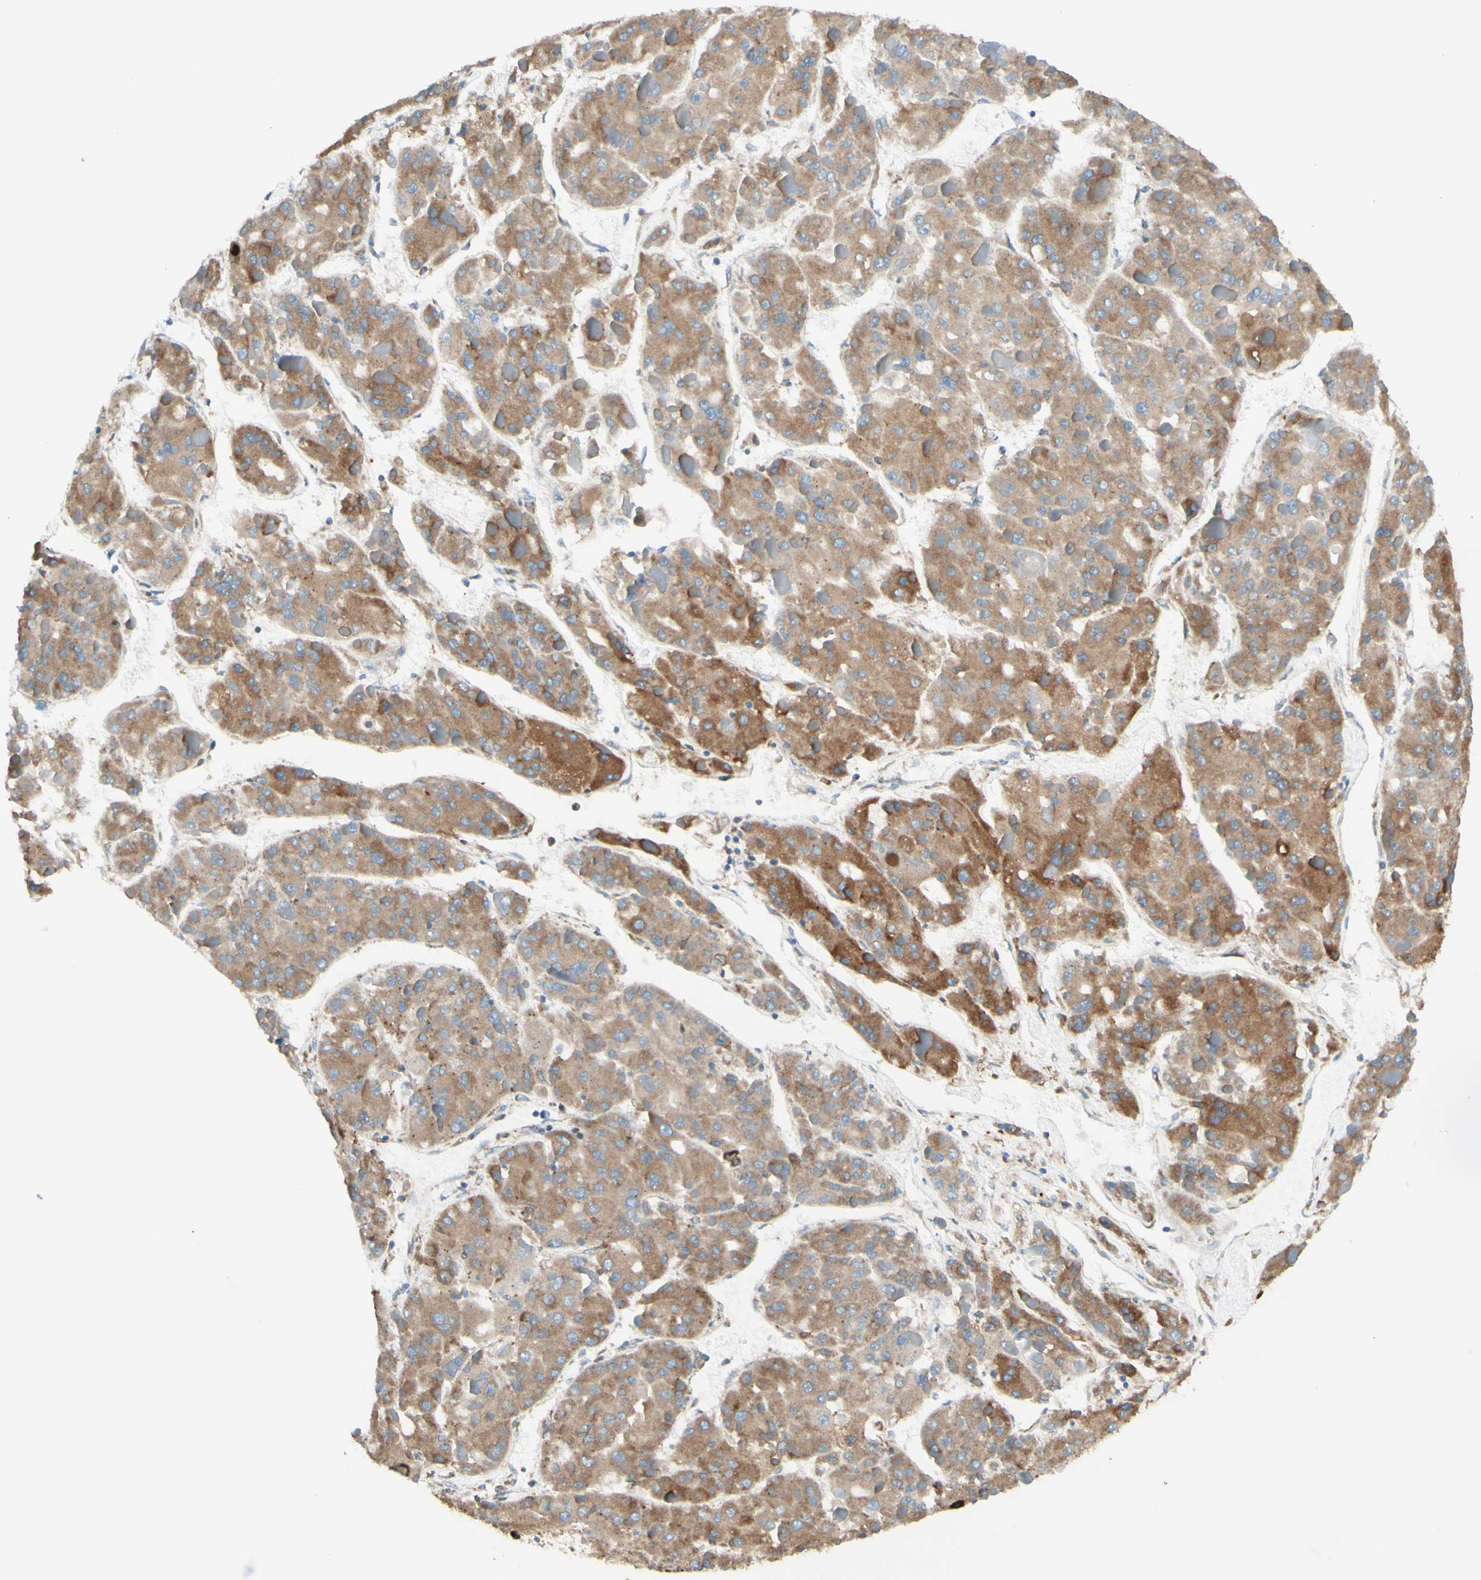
{"staining": {"intensity": "moderate", "quantity": ">75%", "location": "cytoplasmic/membranous"}, "tissue": "liver cancer", "cell_type": "Tumor cells", "image_type": "cancer", "snomed": [{"axis": "morphology", "description": "Carcinoma, Hepatocellular, NOS"}, {"axis": "topography", "description": "Liver"}], "caption": "IHC staining of liver cancer (hepatocellular carcinoma), which exhibits medium levels of moderate cytoplasmic/membranous positivity in approximately >75% of tumor cells indicating moderate cytoplasmic/membranous protein expression. The staining was performed using DAB (brown) for protein detection and nuclei were counterstained in hematoxylin (blue).", "gene": "DNAJB11", "patient": {"sex": "female", "age": 73}}